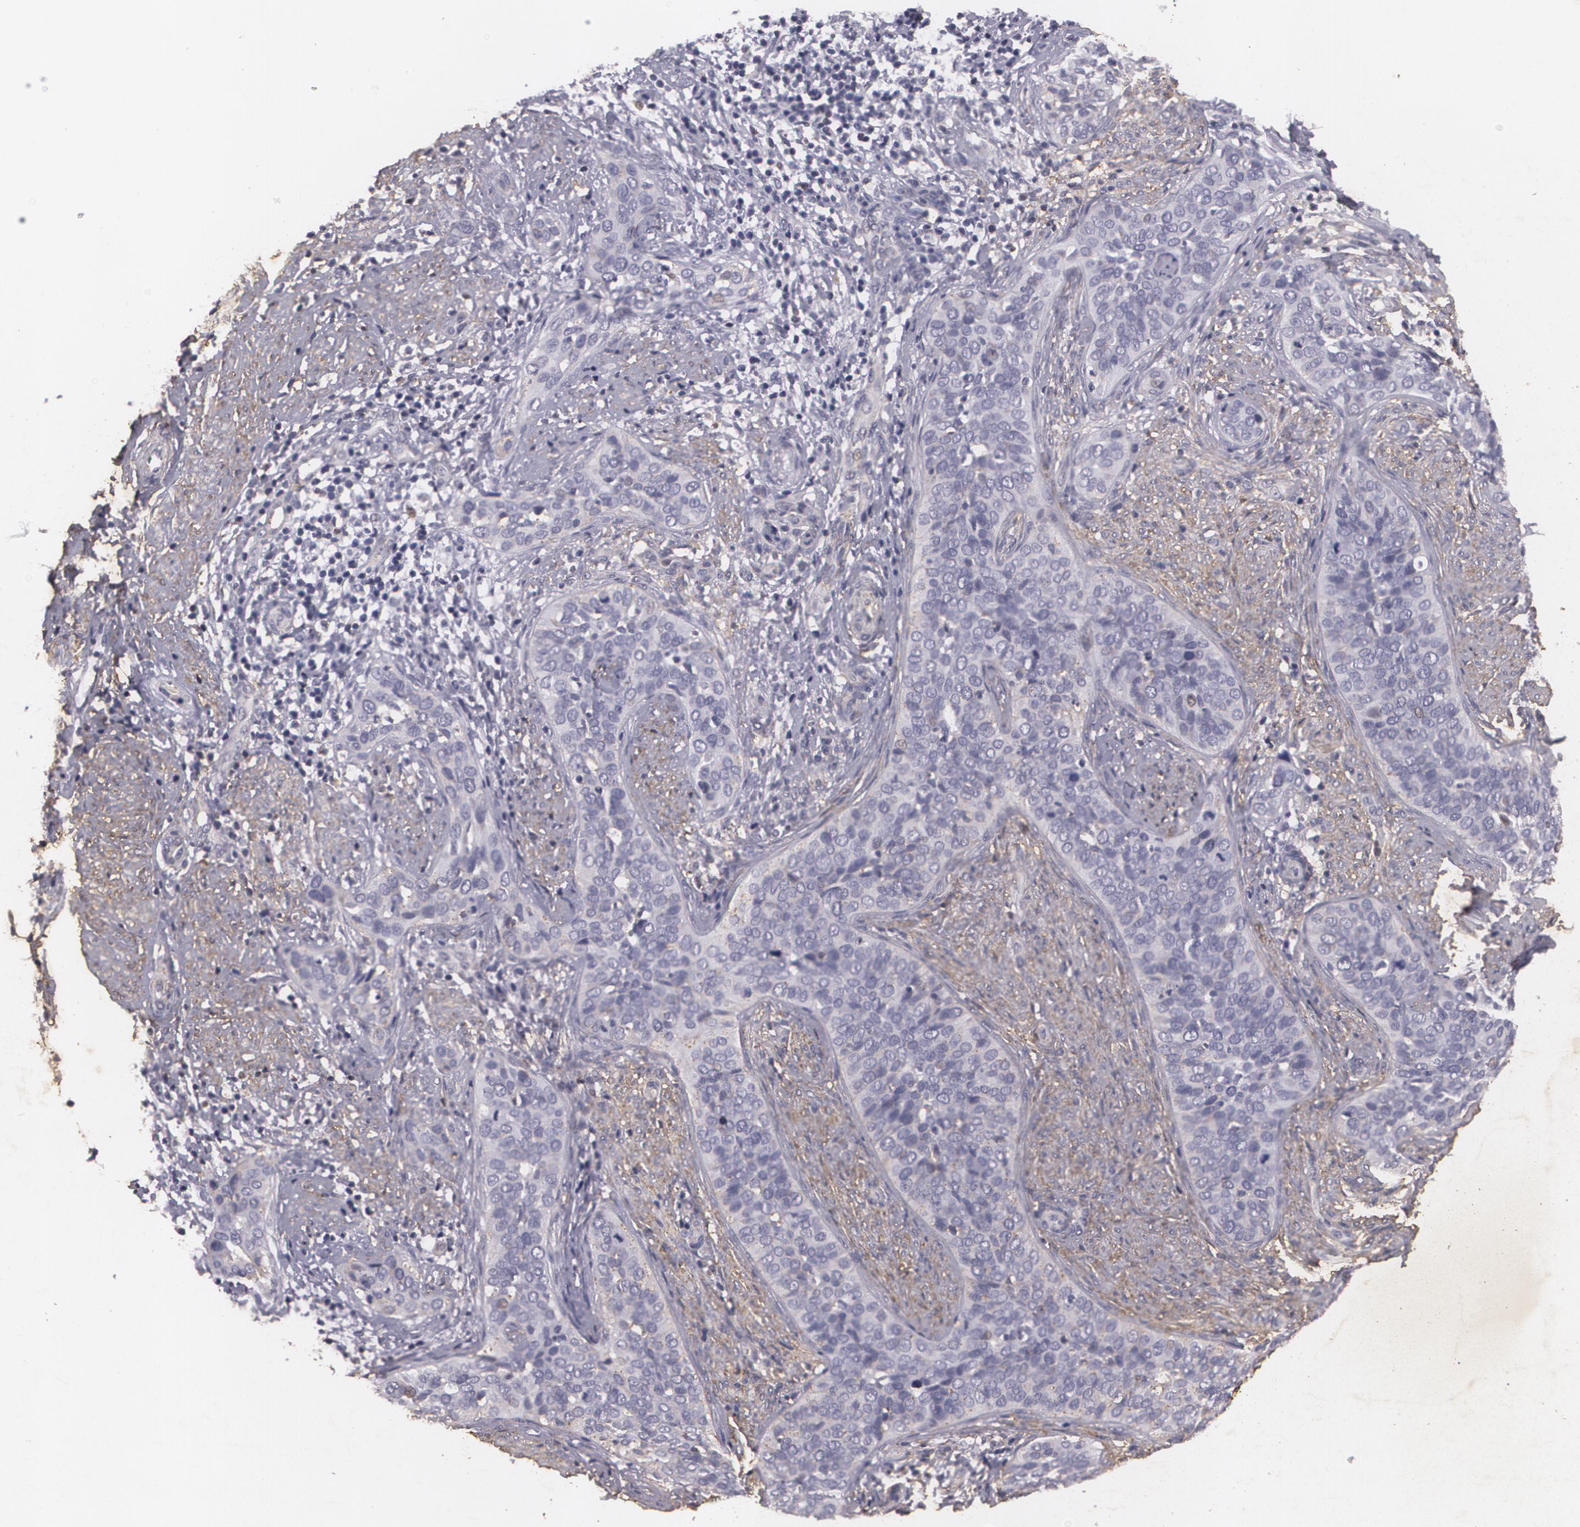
{"staining": {"intensity": "weak", "quantity": "<25%", "location": "cytoplasmic/membranous"}, "tissue": "cervical cancer", "cell_type": "Tumor cells", "image_type": "cancer", "snomed": [{"axis": "morphology", "description": "Squamous cell carcinoma, NOS"}, {"axis": "topography", "description": "Cervix"}], "caption": "Tumor cells are negative for protein expression in human squamous cell carcinoma (cervical). Brightfield microscopy of immunohistochemistry (IHC) stained with DAB (3,3'-diaminobenzidine) (brown) and hematoxylin (blue), captured at high magnification.", "gene": "KCNA4", "patient": {"sex": "female", "age": 31}}